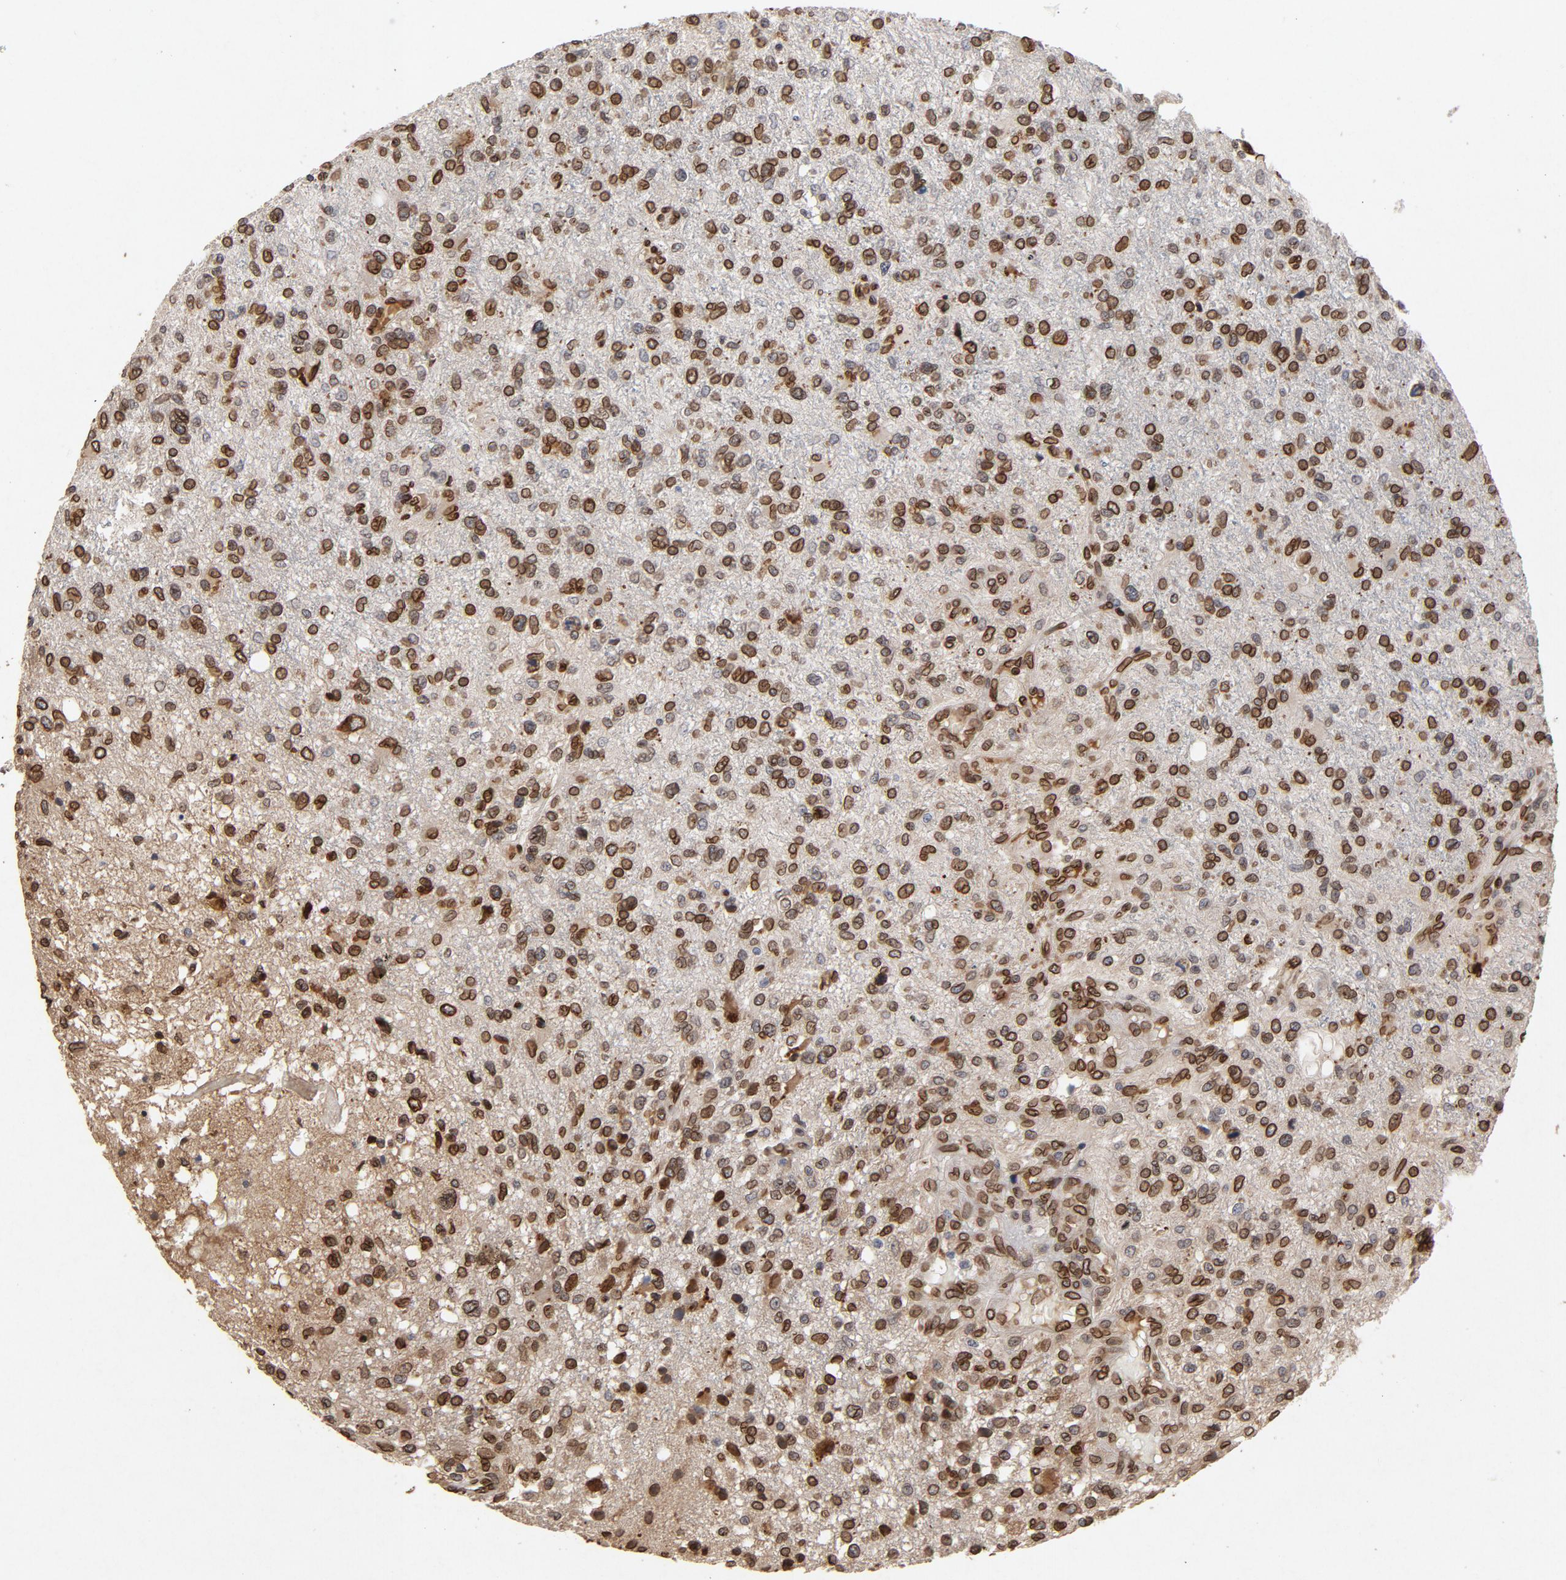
{"staining": {"intensity": "strong", "quantity": ">75%", "location": "cytoplasmic/membranous,nuclear"}, "tissue": "glioma", "cell_type": "Tumor cells", "image_type": "cancer", "snomed": [{"axis": "morphology", "description": "Glioma, malignant, High grade"}, {"axis": "topography", "description": "Cerebral cortex"}], "caption": "Protein analysis of malignant high-grade glioma tissue displays strong cytoplasmic/membranous and nuclear positivity in approximately >75% of tumor cells.", "gene": "LMNA", "patient": {"sex": "male", "age": 76}}